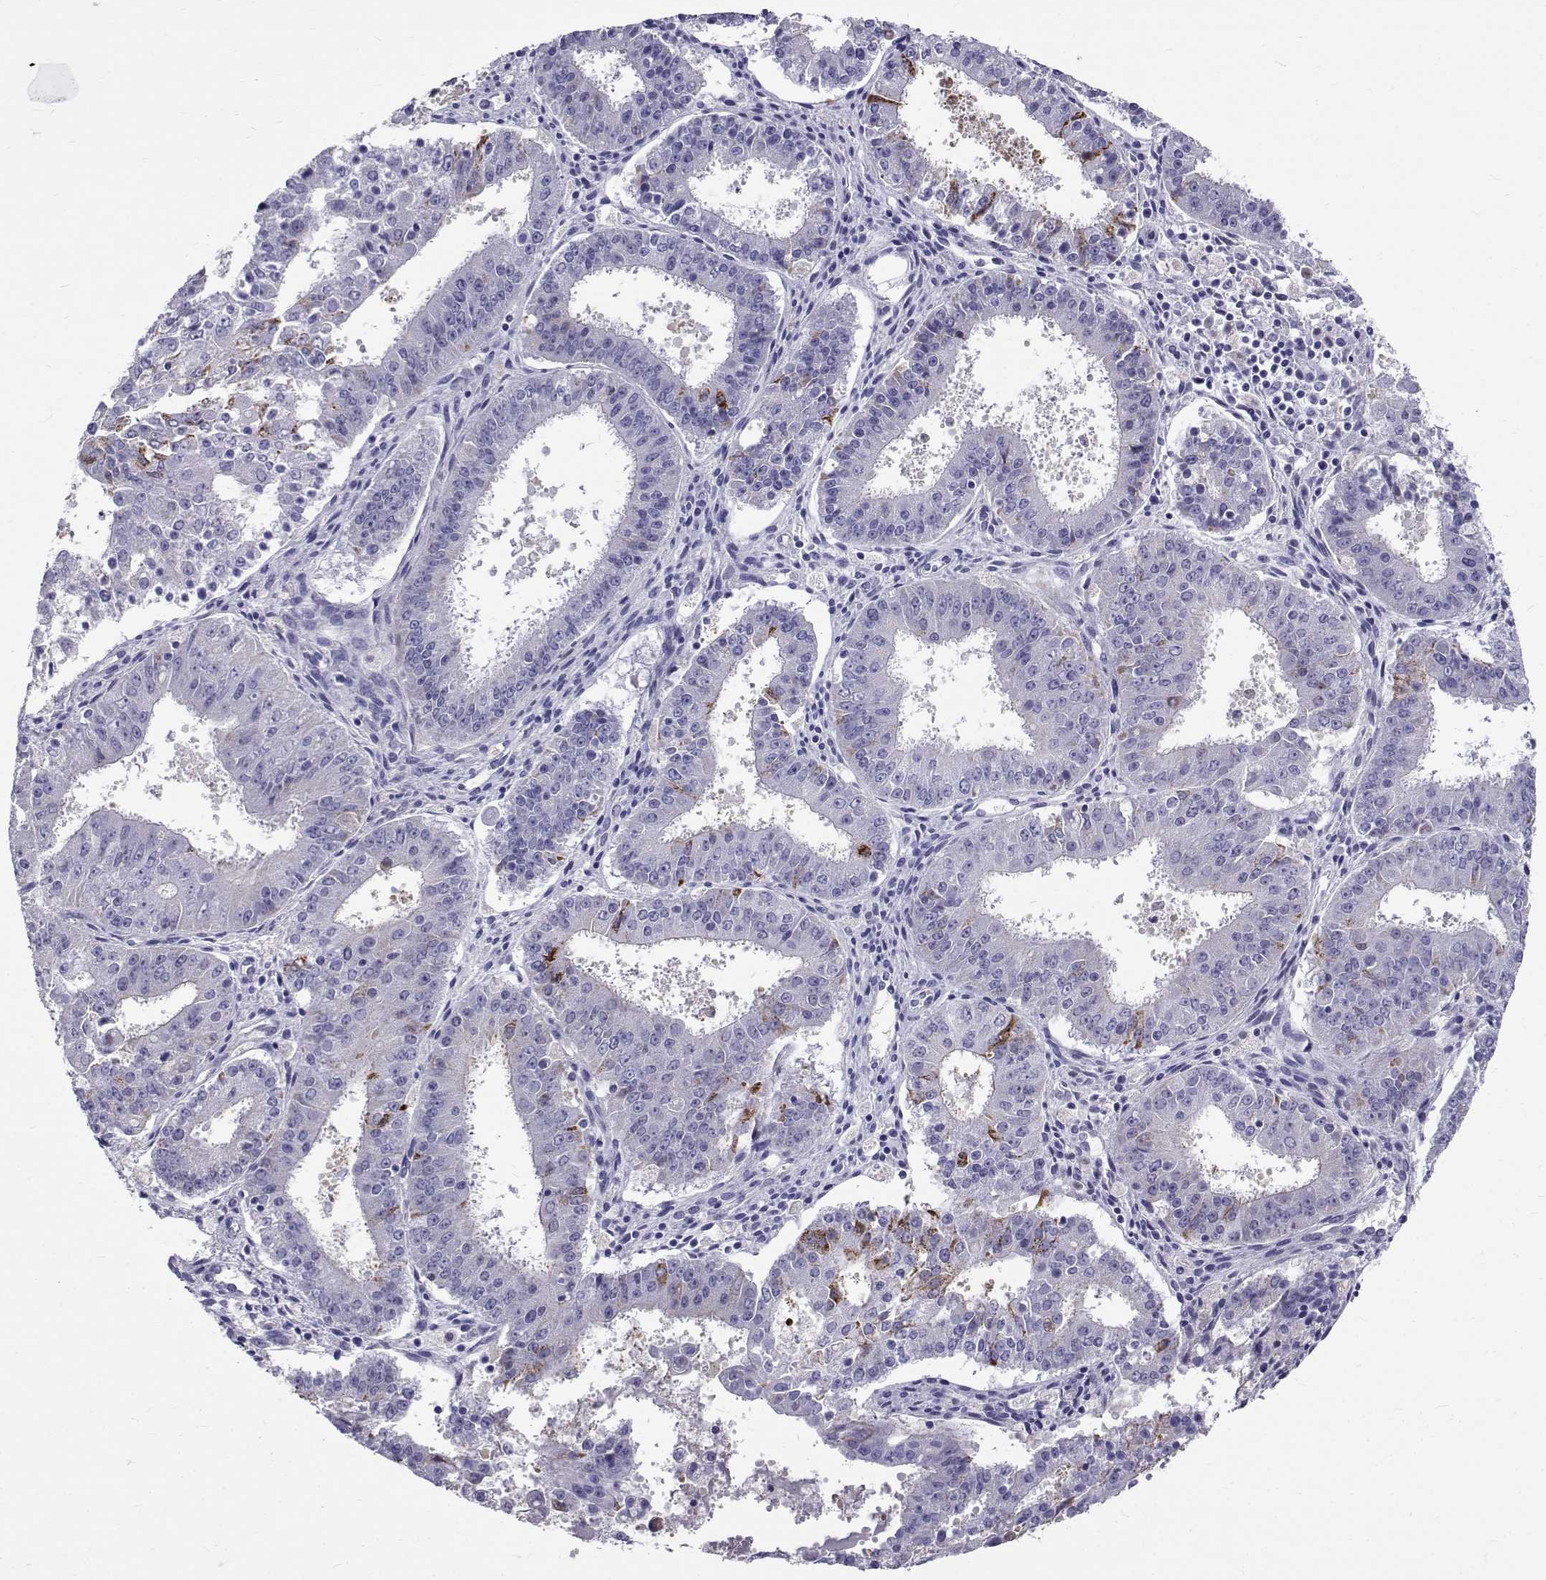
{"staining": {"intensity": "negative", "quantity": "none", "location": "none"}, "tissue": "ovarian cancer", "cell_type": "Tumor cells", "image_type": "cancer", "snomed": [{"axis": "morphology", "description": "Carcinoma, endometroid"}, {"axis": "topography", "description": "Ovary"}], "caption": "Tumor cells are negative for protein expression in human endometroid carcinoma (ovarian). The staining was performed using DAB (3,3'-diaminobenzidine) to visualize the protein expression in brown, while the nuclei were stained in blue with hematoxylin (Magnification: 20x).", "gene": "IGSF1", "patient": {"sex": "female", "age": 42}}